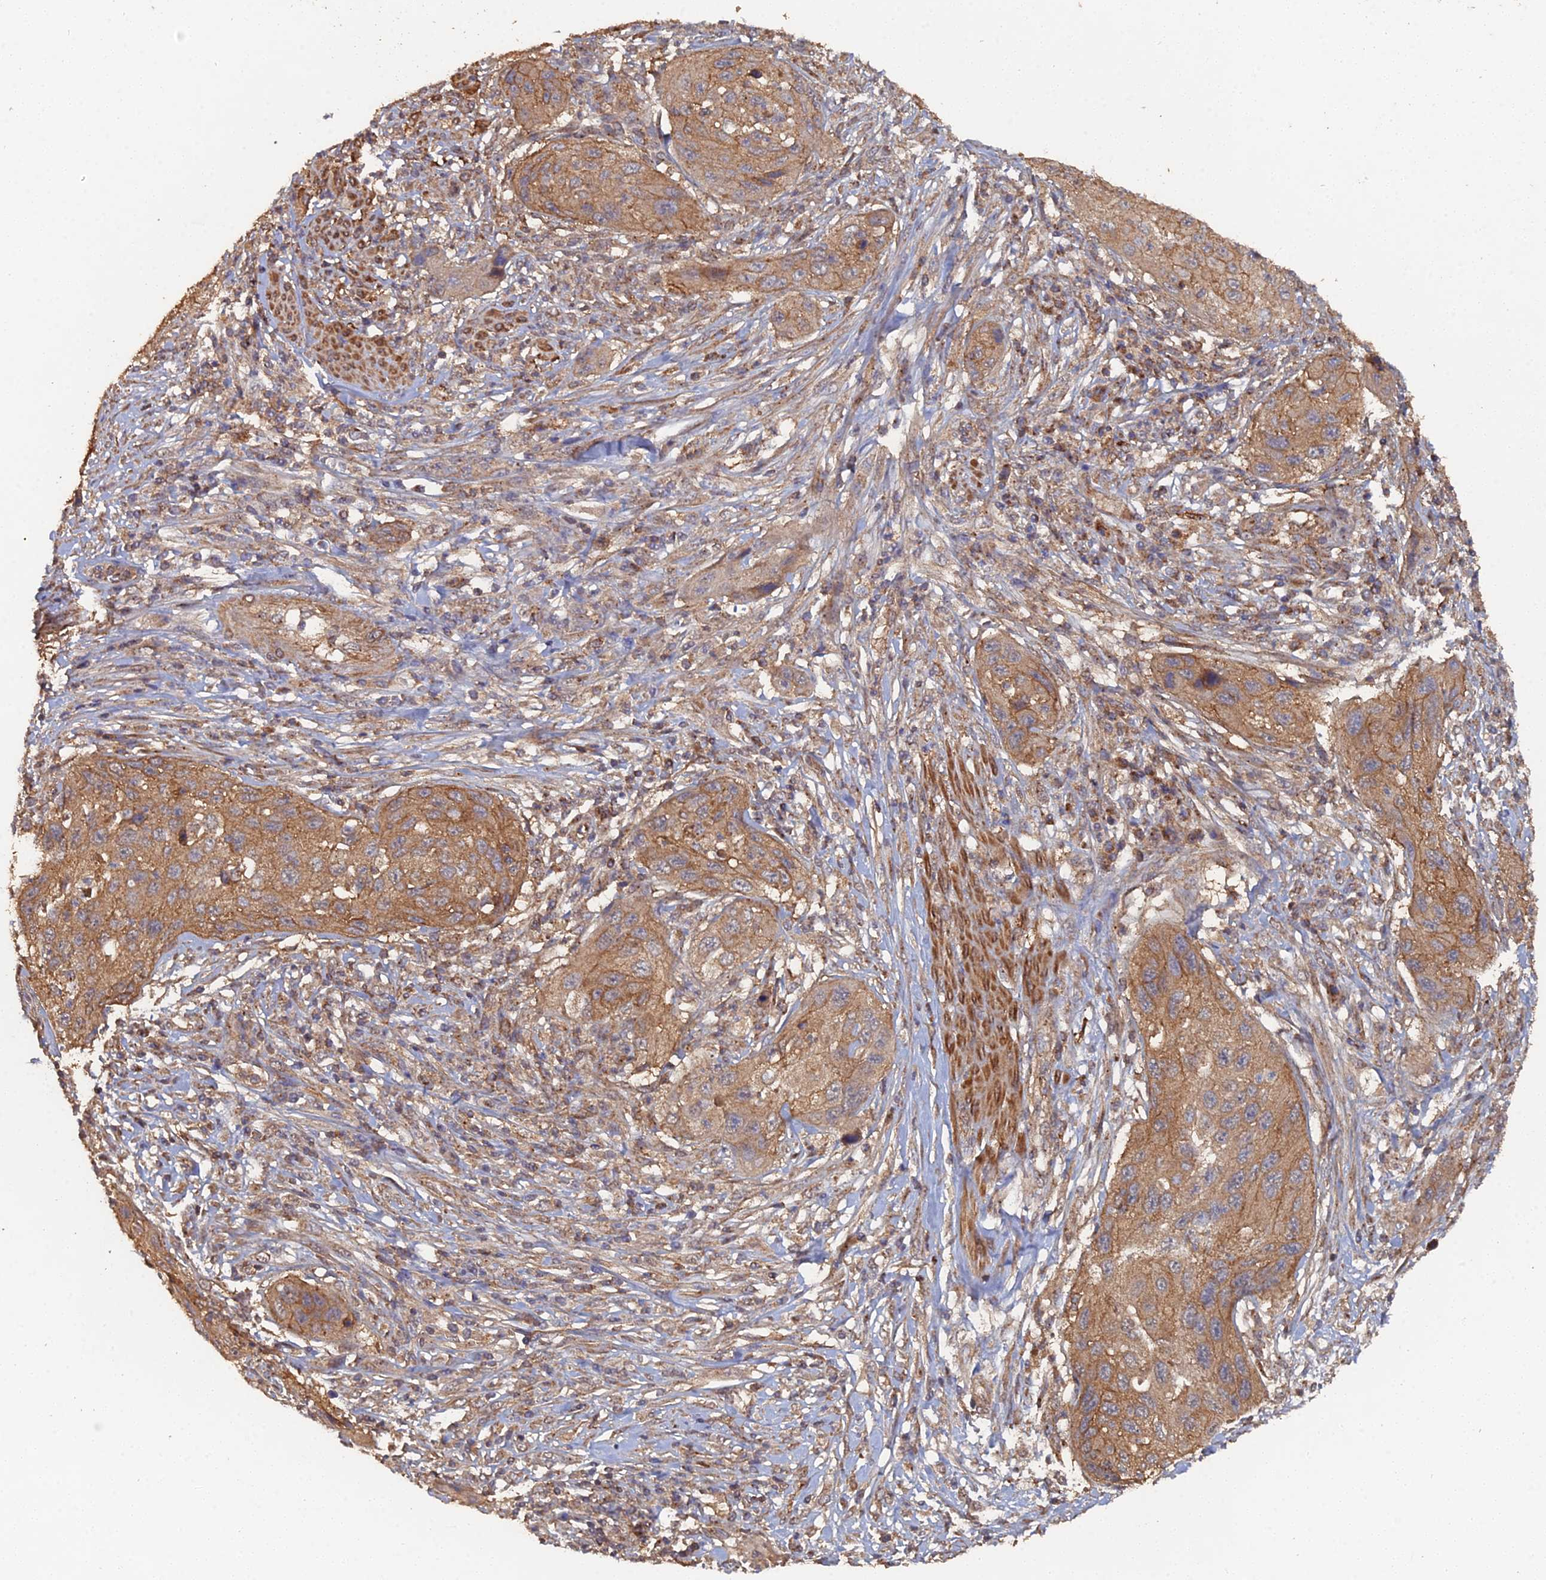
{"staining": {"intensity": "moderate", "quantity": ">75%", "location": "cytoplasmic/membranous"}, "tissue": "cervical cancer", "cell_type": "Tumor cells", "image_type": "cancer", "snomed": [{"axis": "morphology", "description": "Squamous cell carcinoma, NOS"}, {"axis": "topography", "description": "Cervix"}], "caption": "There is medium levels of moderate cytoplasmic/membranous staining in tumor cells of cervical cancer (squamous cell carcinoma), as demonstrated by immunohistochemical staining (brown color).", "gene": "SPANXN4", "patient": {"sex": "female", "age": 42}}